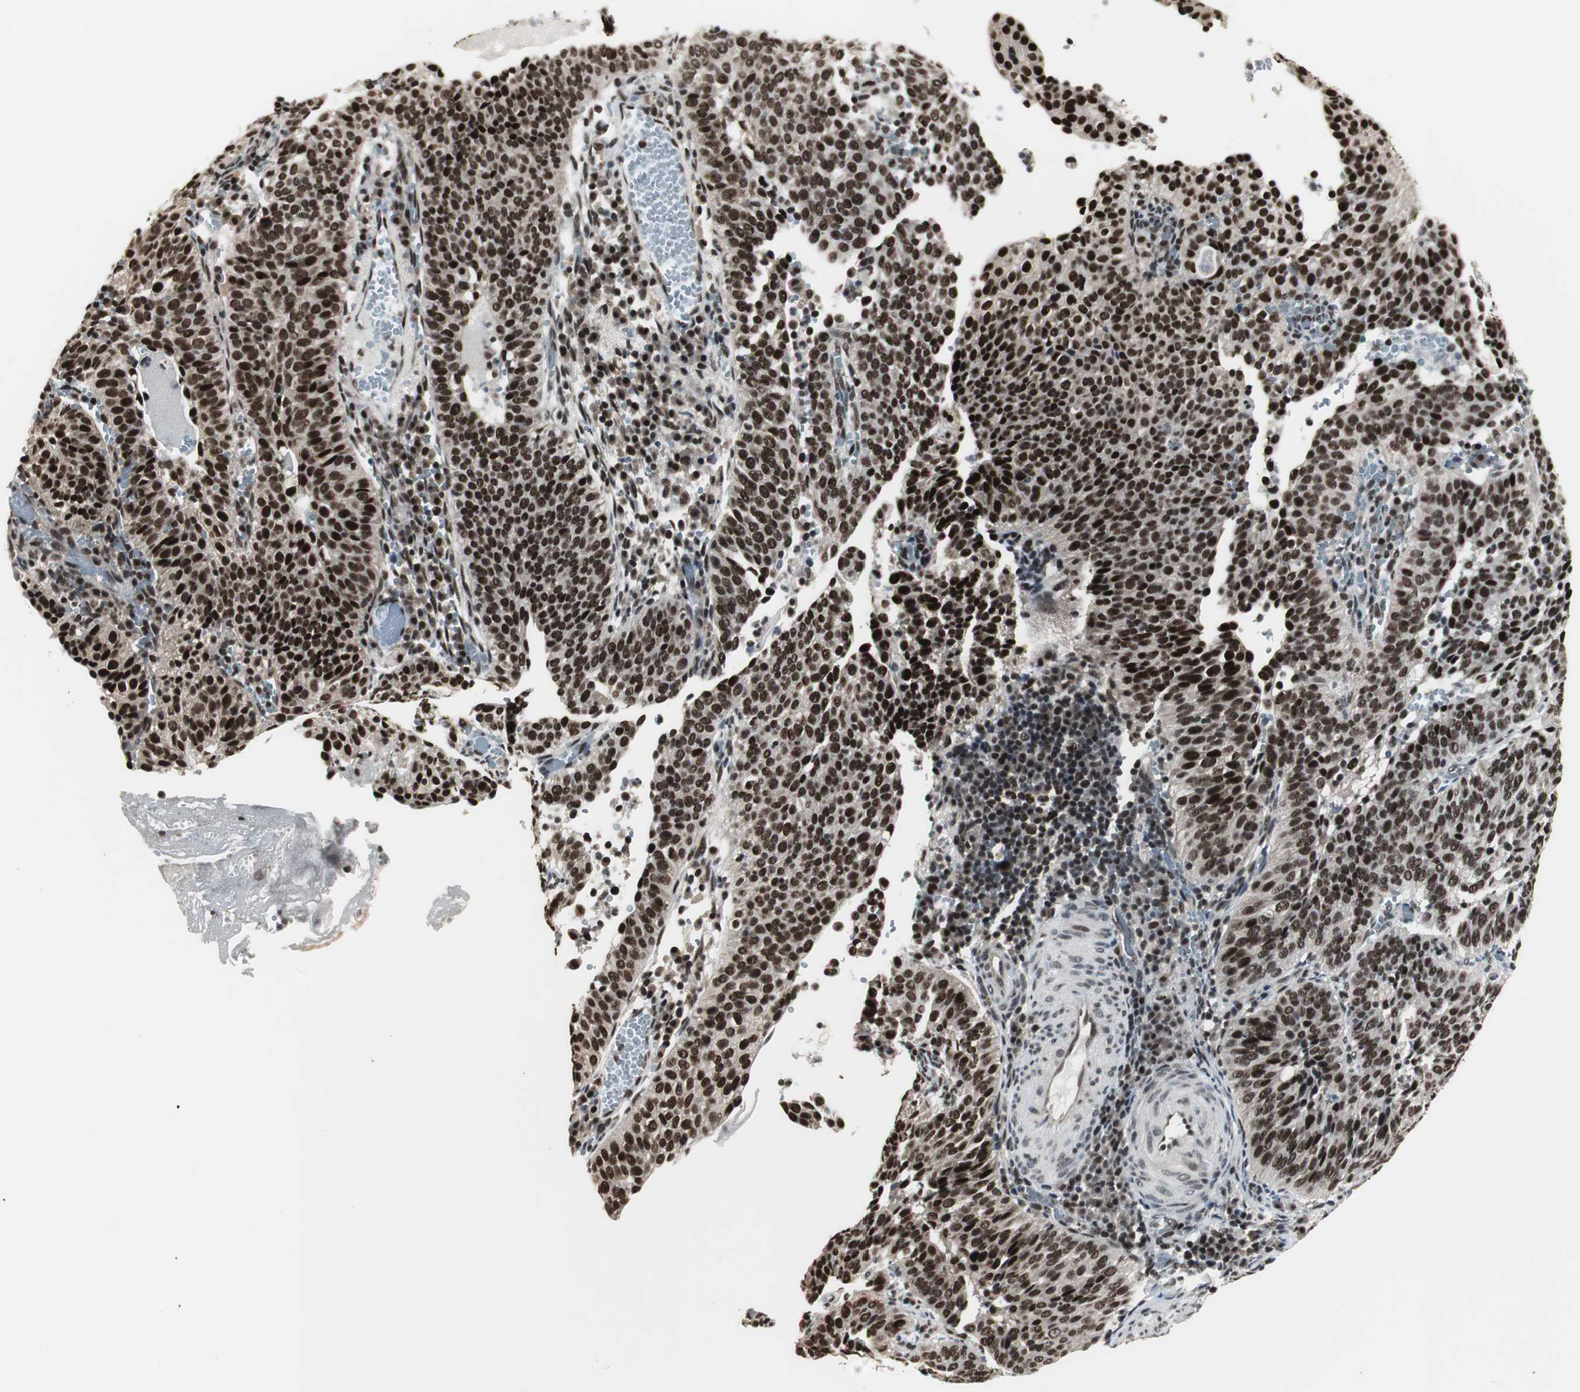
{"staining": {"intensity": "strong", "quantity": ">75%", "location": "nuclear"}, "tissue": "cervical cancer", "cell_type": "Tumor cells", "image_type": "cancer", "snomed": [{"axis": "morphology", "description": "Squamous cell carcinoma, NOS"}, {"axis": "topography", "description": "Cervix"}], "caption": "Brown immunohistochemical staining in human squamous cell carcinoma (cervical) displays strong nuclear expression in about >75% of tumor cells. (brown staining indicates protein expression, while blue staining denotes nuclei).", "gene": "CDK9", "patient": {"sex": "female", "age": 39}}